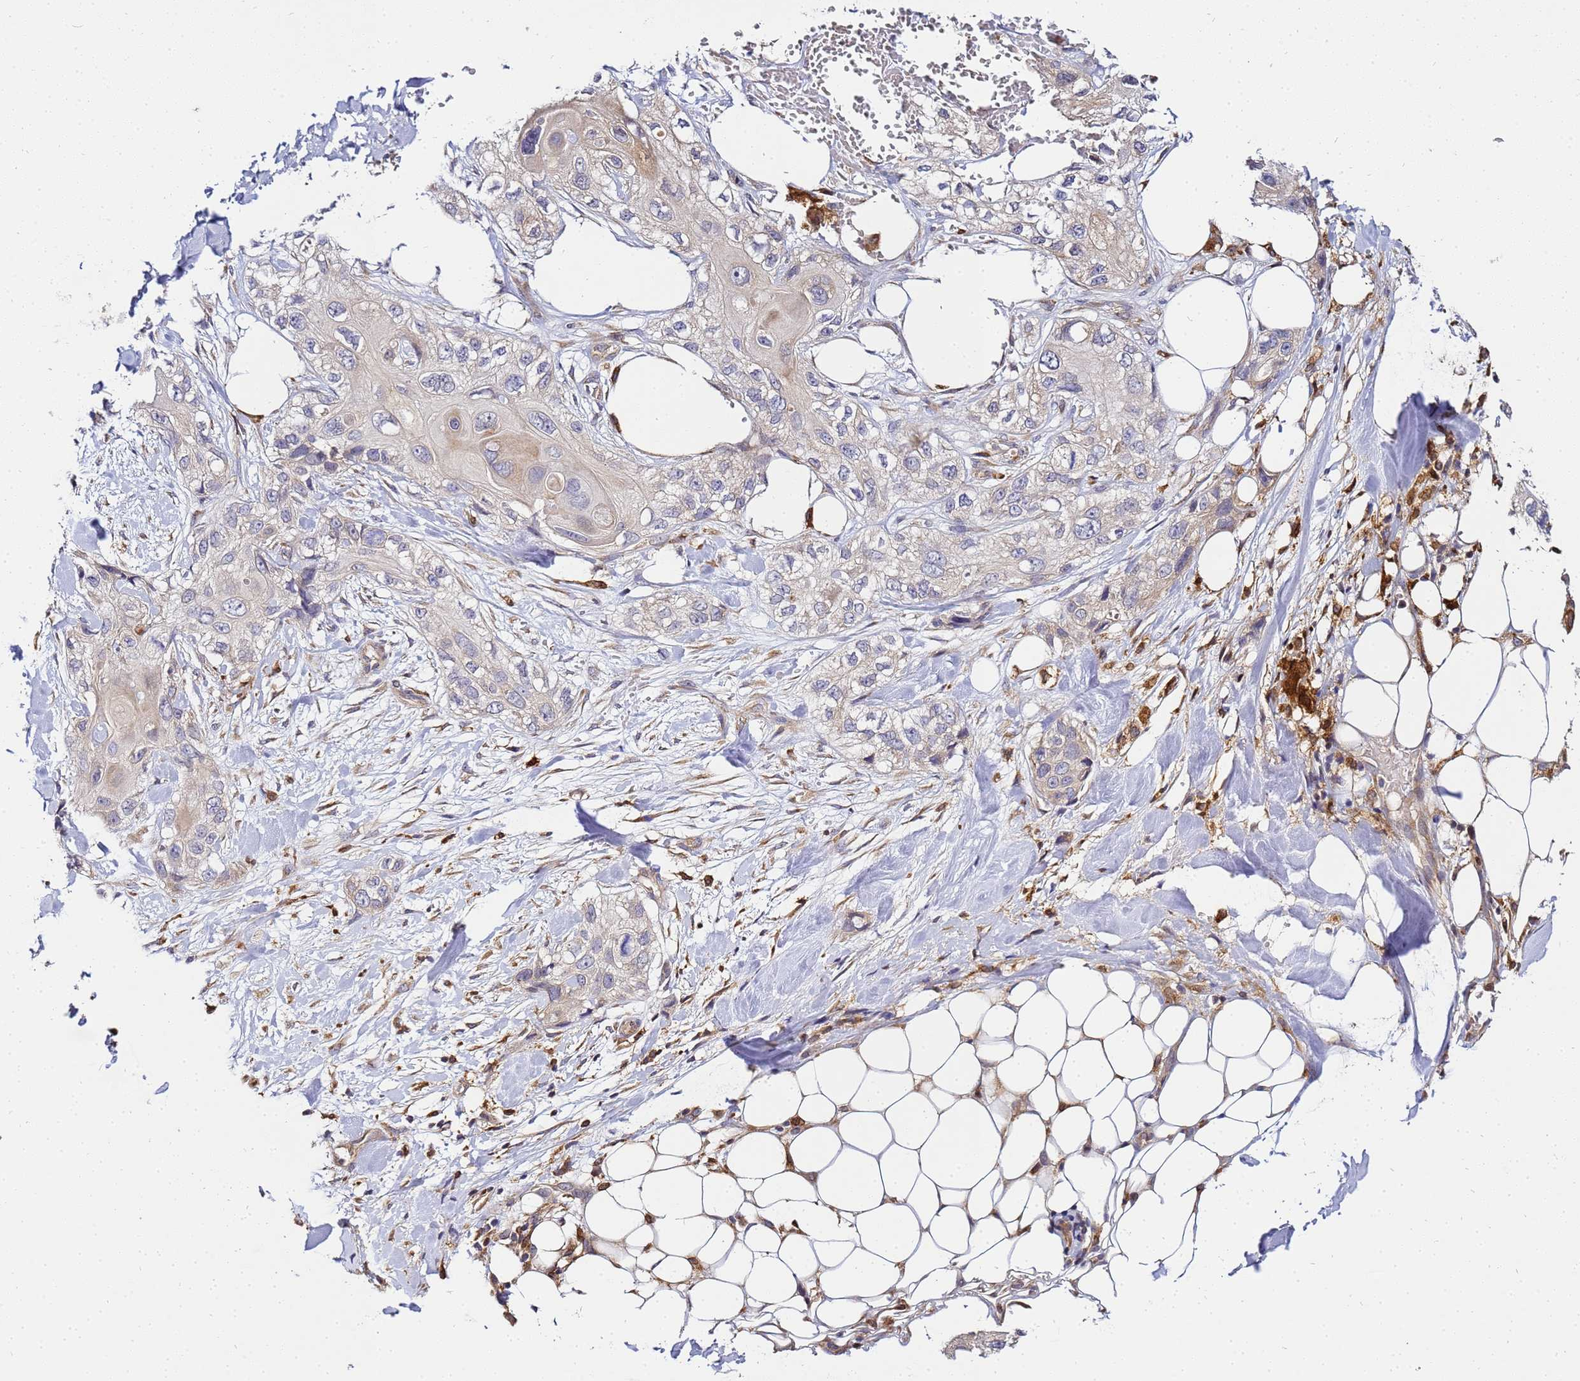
{"staining": {"intensity": "weak", "quantity": "<25%", "location": "cytoplasmic/membranous"}, "tissue": "skin cancer", "cell_type": "Tumor cells", "image_type": "cancer", "snomed": [{"axis": "morphology", "description": "Normal tissue, NOS"}, {"axis": "morphology", "description": "Squamous cell carcinoma, NOS"}, {"axis": "topography", "description": "Skin"}], "caption": "This is a image of IHC staining of skin cancer, which shows no staining in tumor cells.", "gene": "ADPGK", "patient": {"sex": "male", "age": 72}}